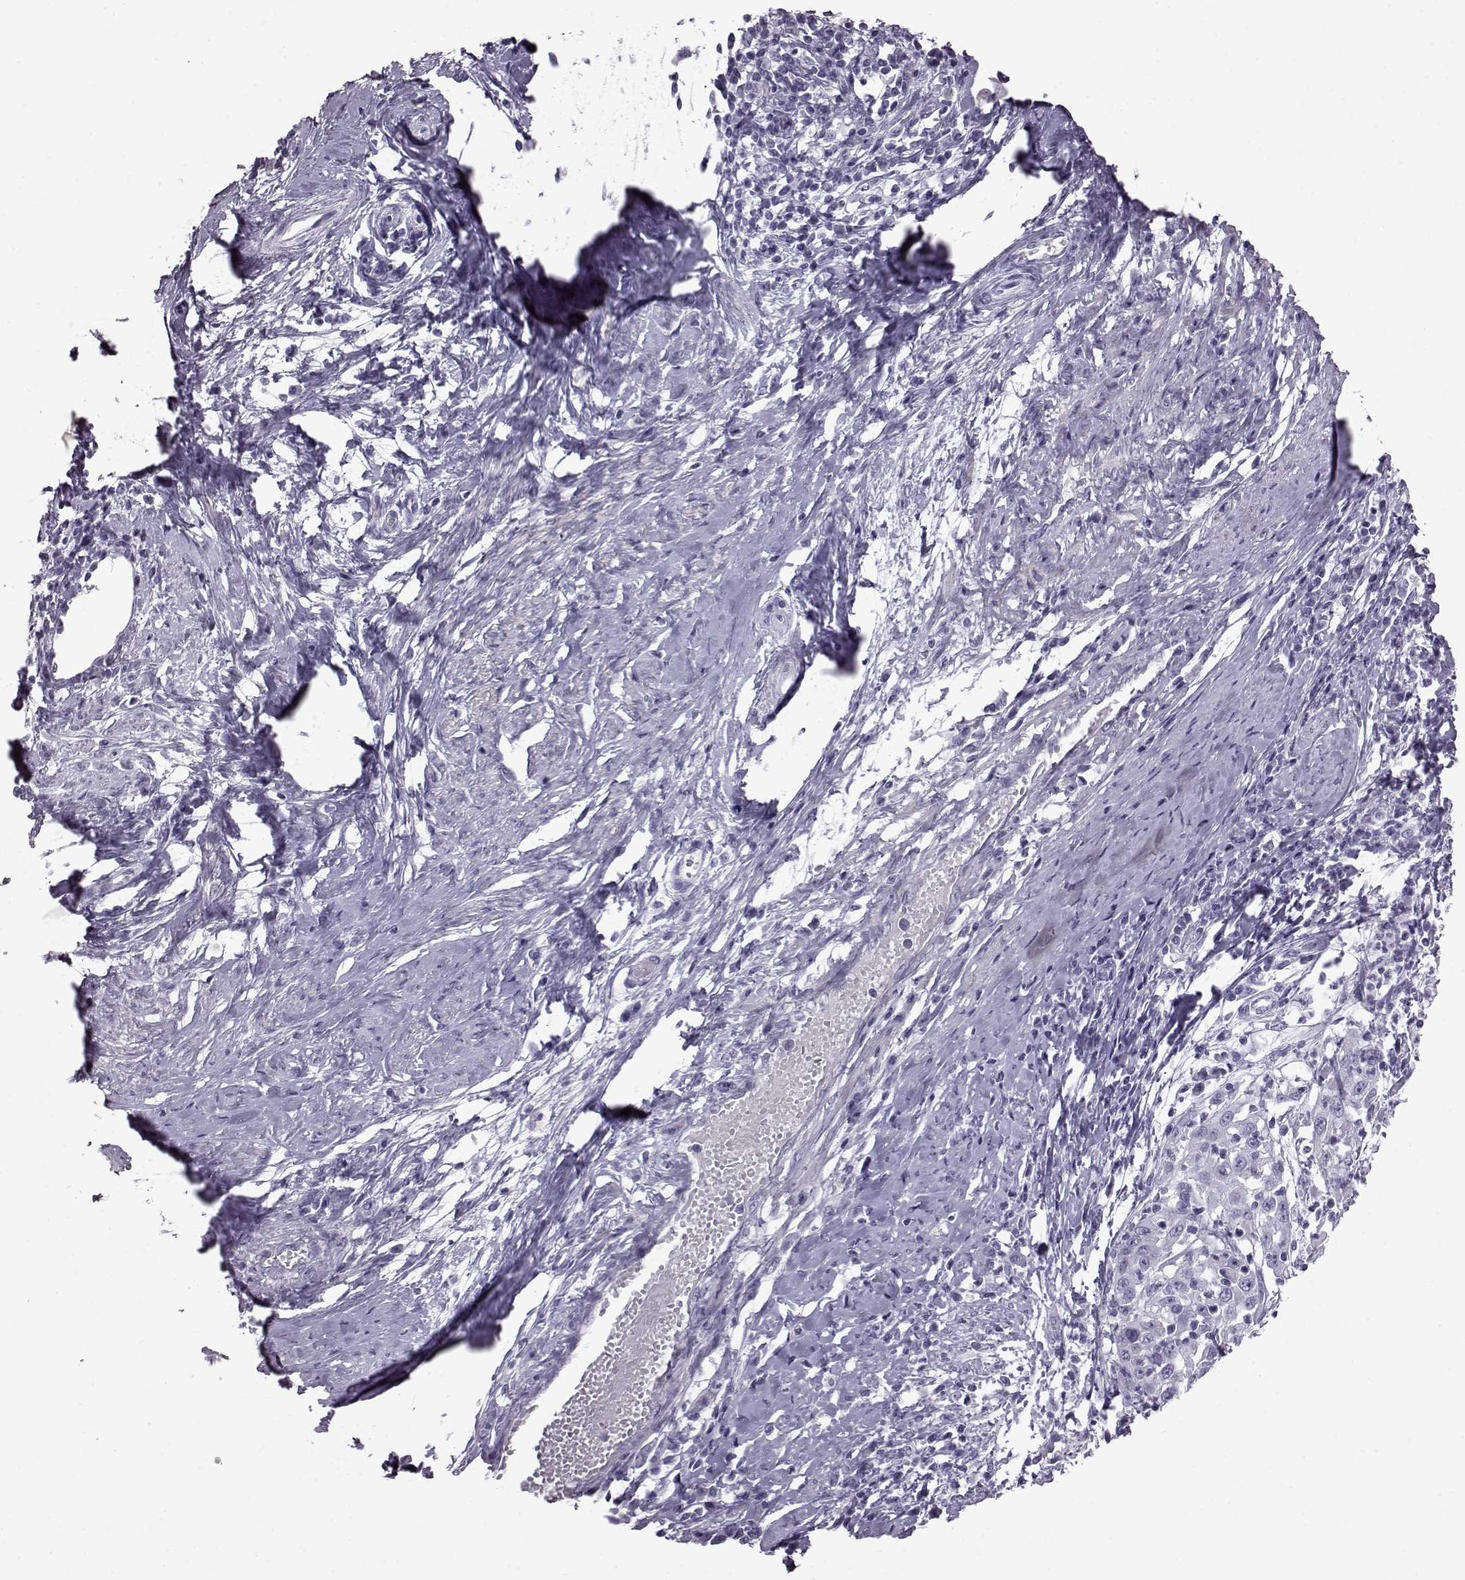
{"staining": {"intensity": "negative", "quantity": "none", "location": "none"}, "tissue": "cervical cancer", "cell_type": "Tumor cells", "image_type": "cancer", "snomed": [{"axis": "morphology", "description": "Squamous cell carcinoma, NOS"}, {"axis": "topography", "description": "Cervix"}], "caption": "Cervical cancer stained for a protein using IHC reveals no expression tumor cells.", "gene": "SLC28A2", "patient": {"sex": "female", "age": 46}}